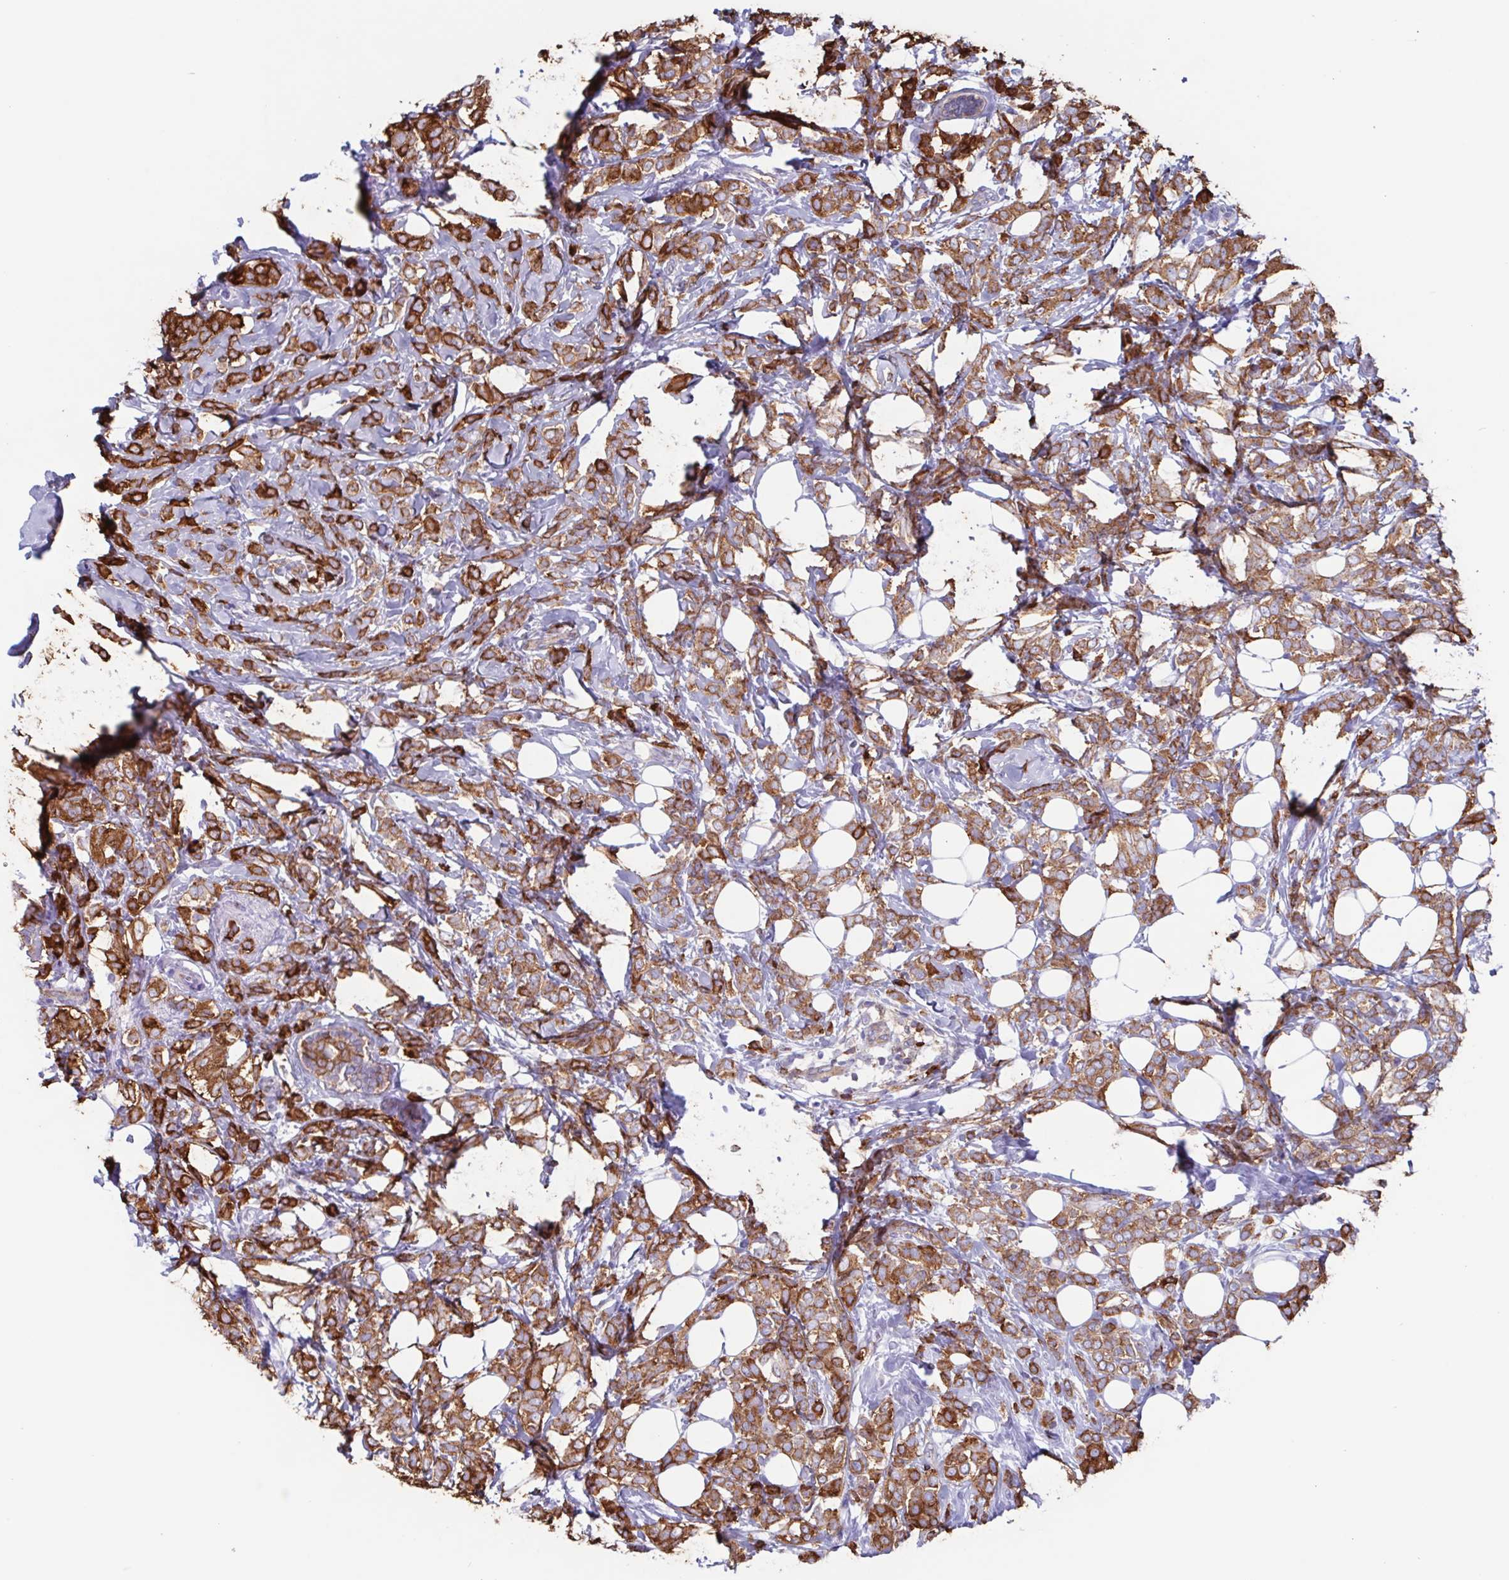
{"staining": {"intensity": "strong", "quantity": ">75%", "location": "cytoplasmic/membranous"}, "tissue": "breast cancer", "cell_type": "Tumor cells", "image_type": "cancer", "snomed": [{"axis": "morphology", "description": "Lobular carcinoma"}, {"axis": "topography", "description": "Breast"}], "caption": "Brown immunohistochemical staining in human breast cancer (lobular carcinoma) displays strong cytoplasmic/membranous expression in approximately >75% of tumor cells.", "gene": "TPD52", "patient": {"sex": "female", "age": 49}}